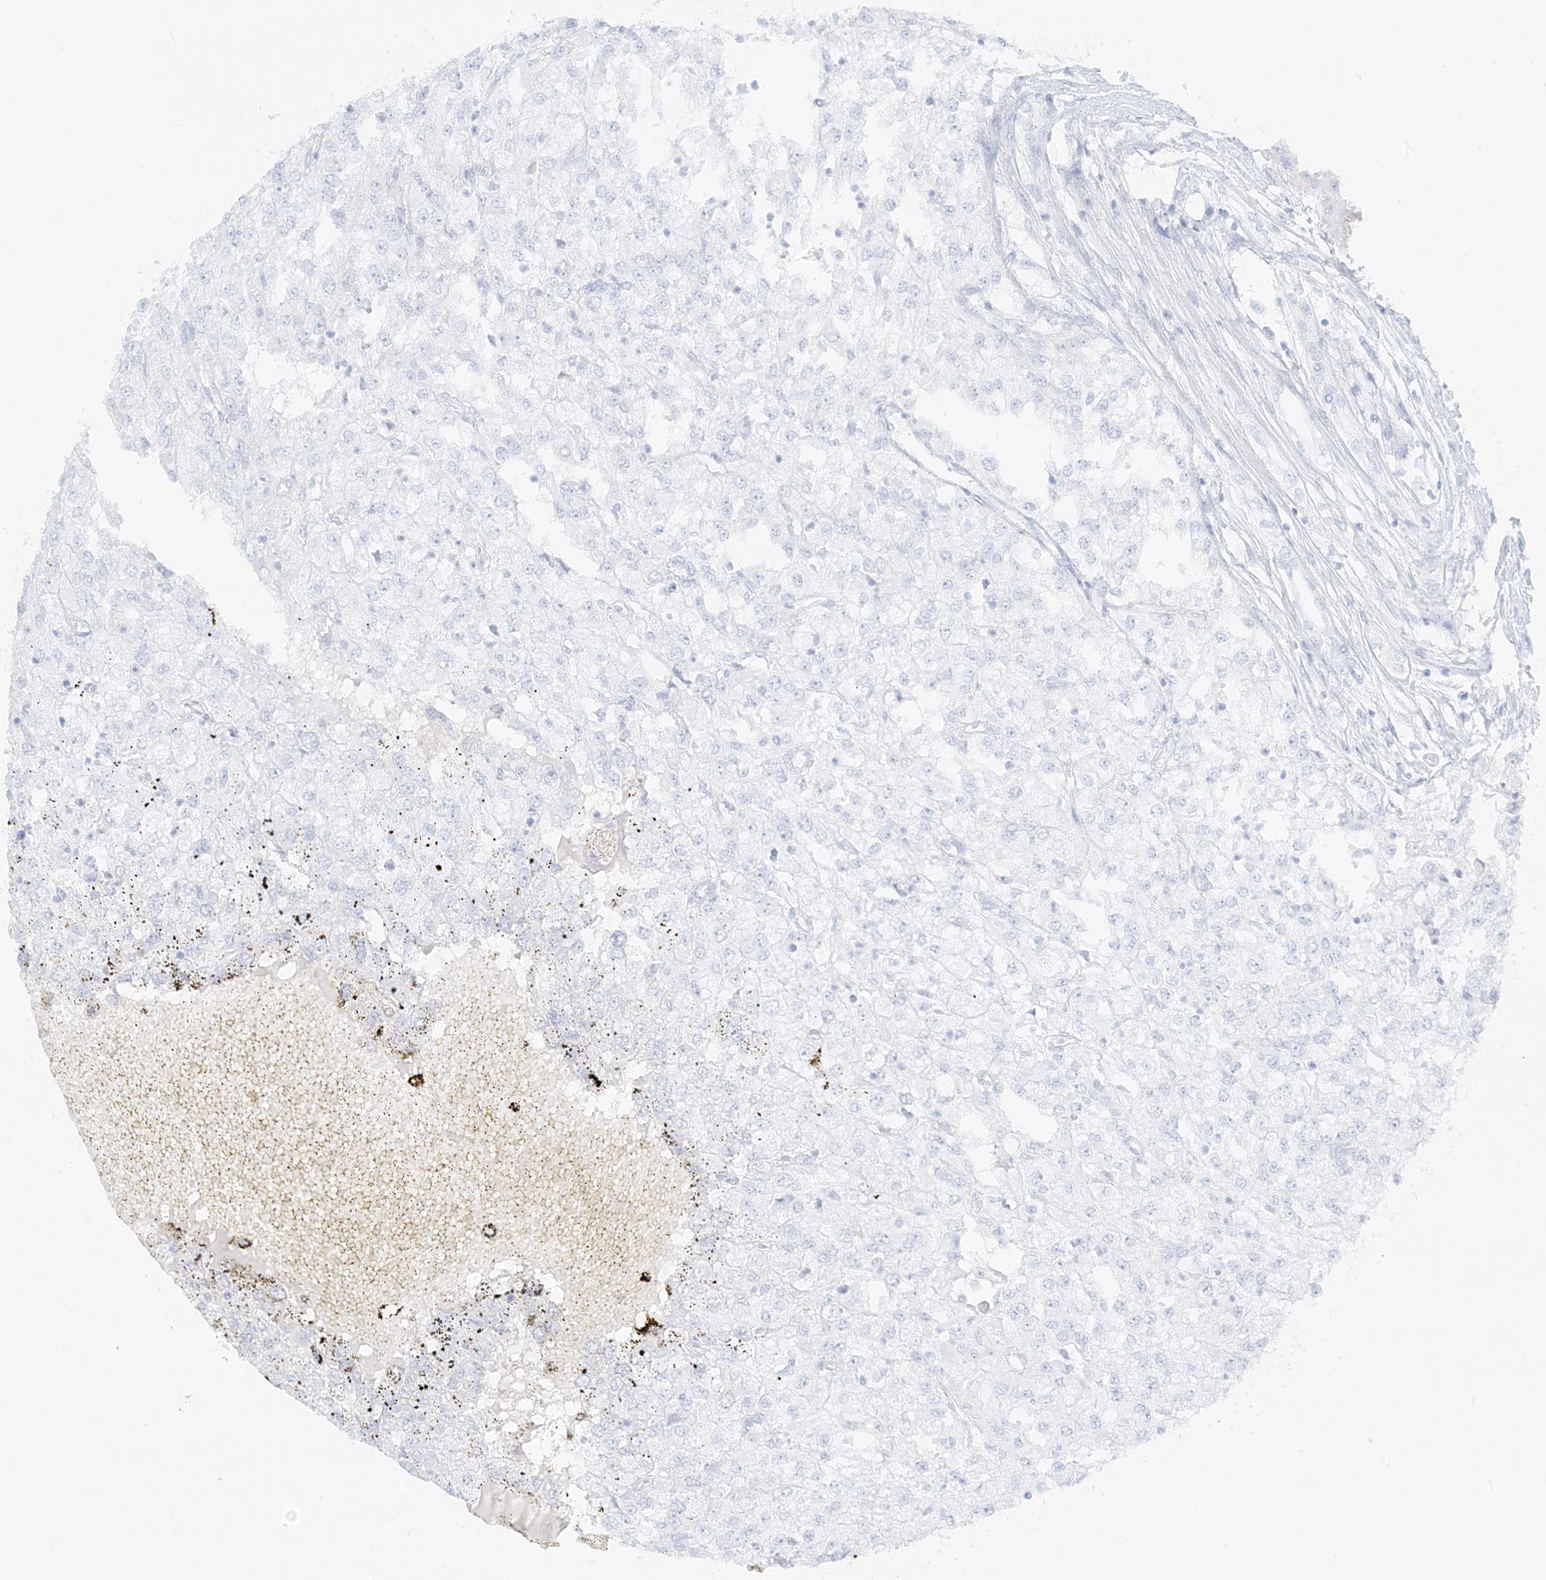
{"staining": {"intensity": "negative", "quantity": "none", "location": "none"}, "tissue": "renal cancer", "cell_type": "Tumor cells", "image_type": "cancer", "snomed": [{"axis": "morphology", "description": "Adenocarcinoma, NOS"}, {"axis": "topography", "description": "Kidney"}], "caption": "High magnification brightfield microscopy of adenocarcinoma (renal) stained with DAB (brown) and counterstained with hematoxylin (blue): tumor cells show no significant positivity.", "gene": "SLC22A13", "patient": {"sex": "female", "age": 54}}